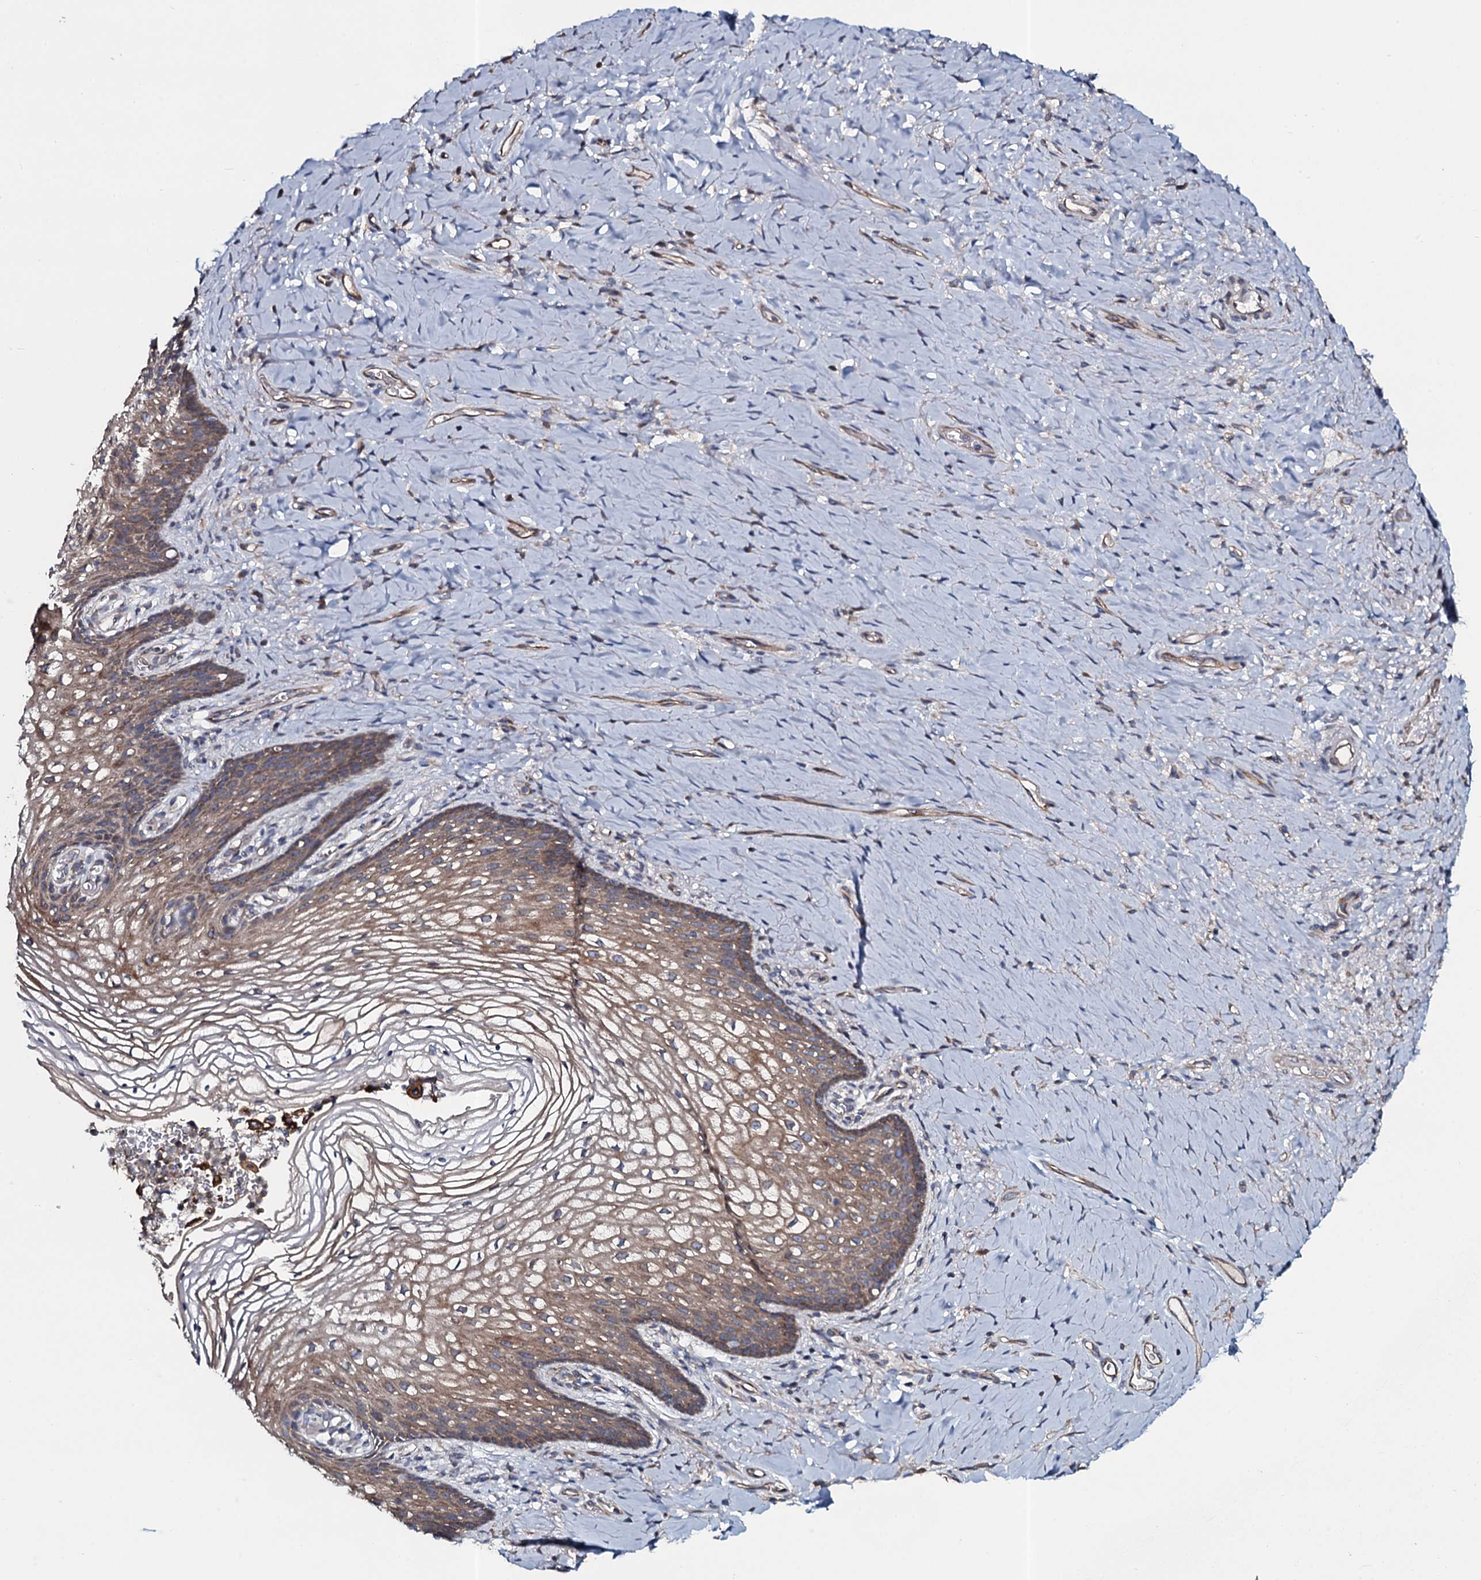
{"staining": {"intensity": "moderate", "quantity": ">75%", "location": "cytoplasmic/membranous"}, "tissue": "vagina", "cell_type": "Squamous epithelial cells", "image_type": "normal", "snomed": [{"axis": "morphology", "description": "Normal tissue, NOS"}, {"axis": "topography", "description": "Vagina"}], "caption": "High-magnification brightfield microscopy of benign vagina stained with DAB (brown) and counterstained with hematoxylin (blue). squamous epithelial cells exhibit moderate cytoplasmic/membranous expression is appreciated in about>75% of cells.", "gene": "TMEM151A", "patient": {"sex": "female", "age": 60}}